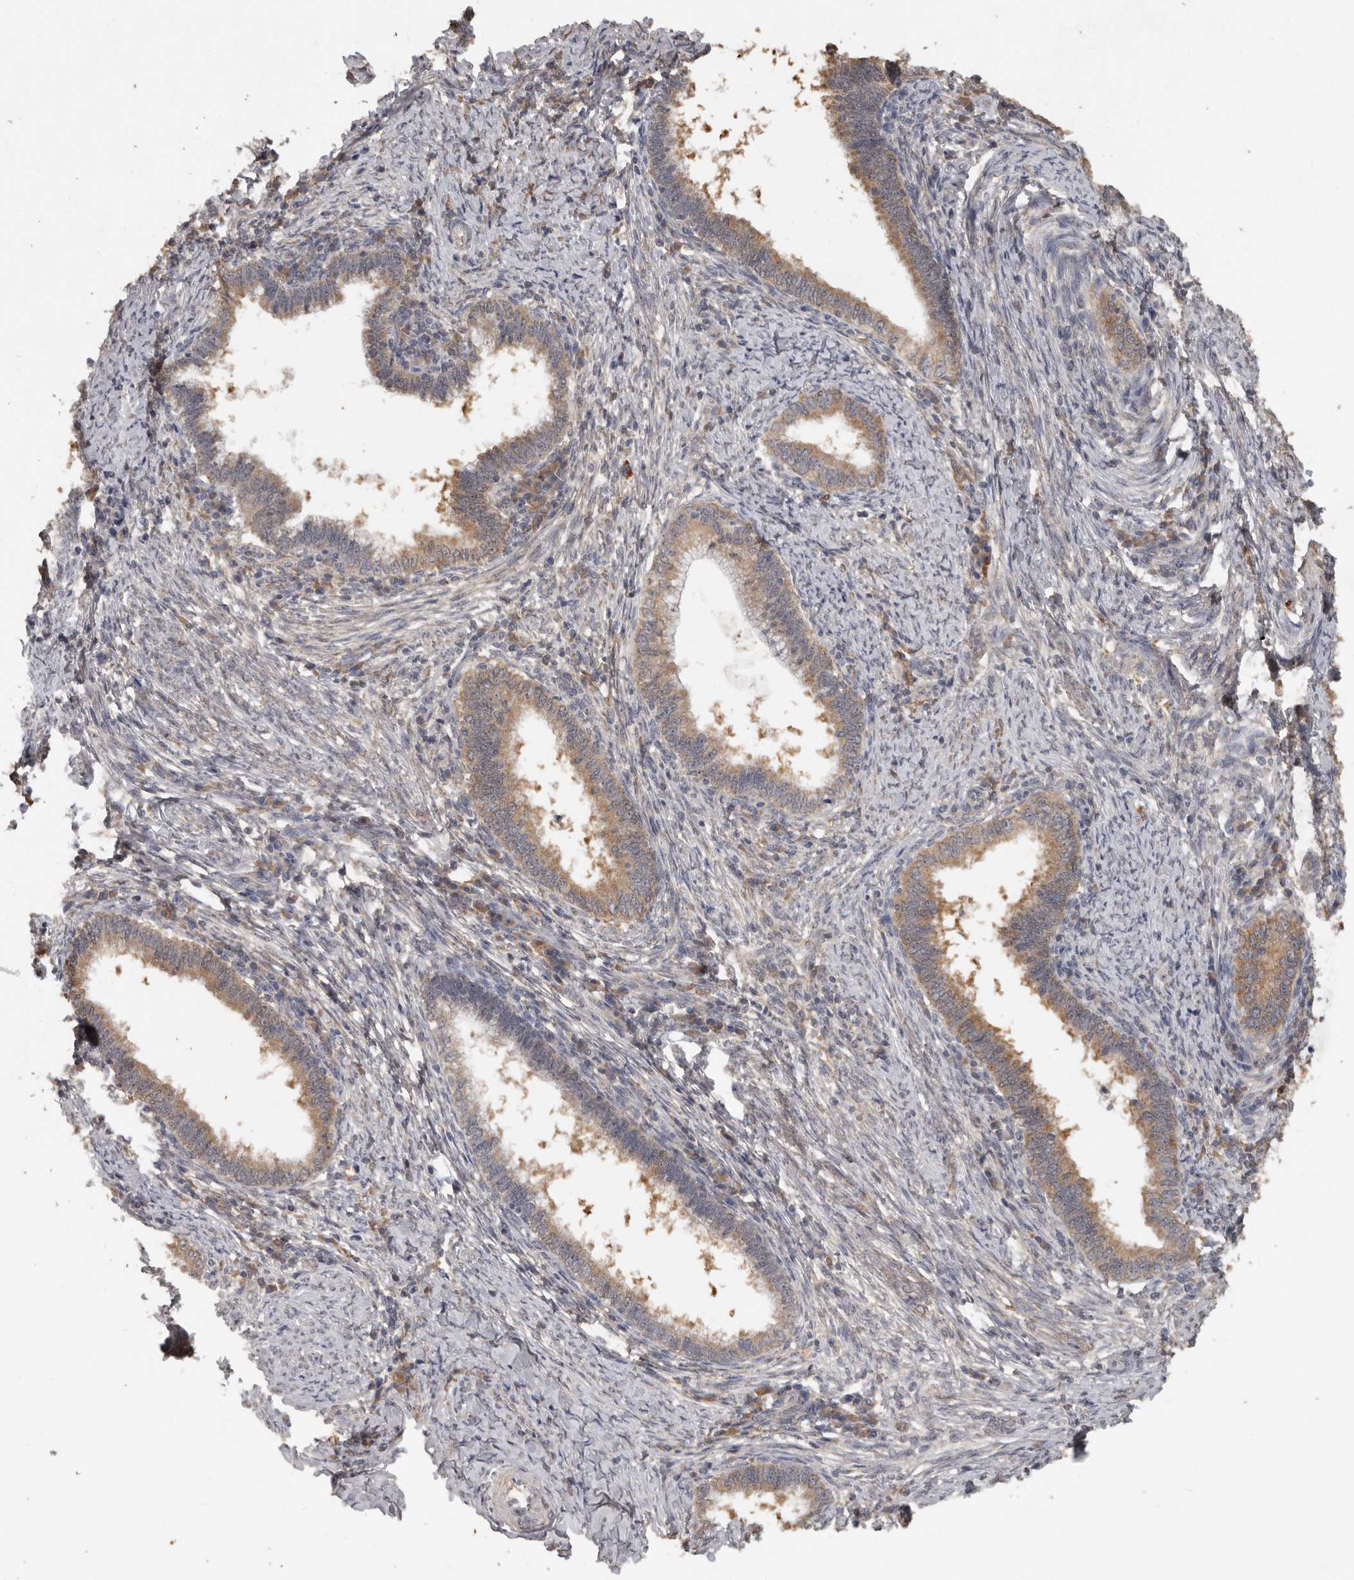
{"staining": {"intensity": "weak", "quantity": ">75%", "location": "cytoplasmic/membranous"}, "tissue": "cervical cancer", "cell_type": "Tumor cells", "image_type": "cancer", "snomed": [{"axis": "morphology", "description": "Adenocarcinoma, NOS"}, {"axis": "topography", "description": "Cervix"}], "caption": "Protein expression analysis of cervical cancer (adenocarcinoma) reveals weak cytoplasmic/membranous positivity in about >75% of tumor cells.", "gene": "MTF1", "patient": {"sex": "female", "age": 36}}